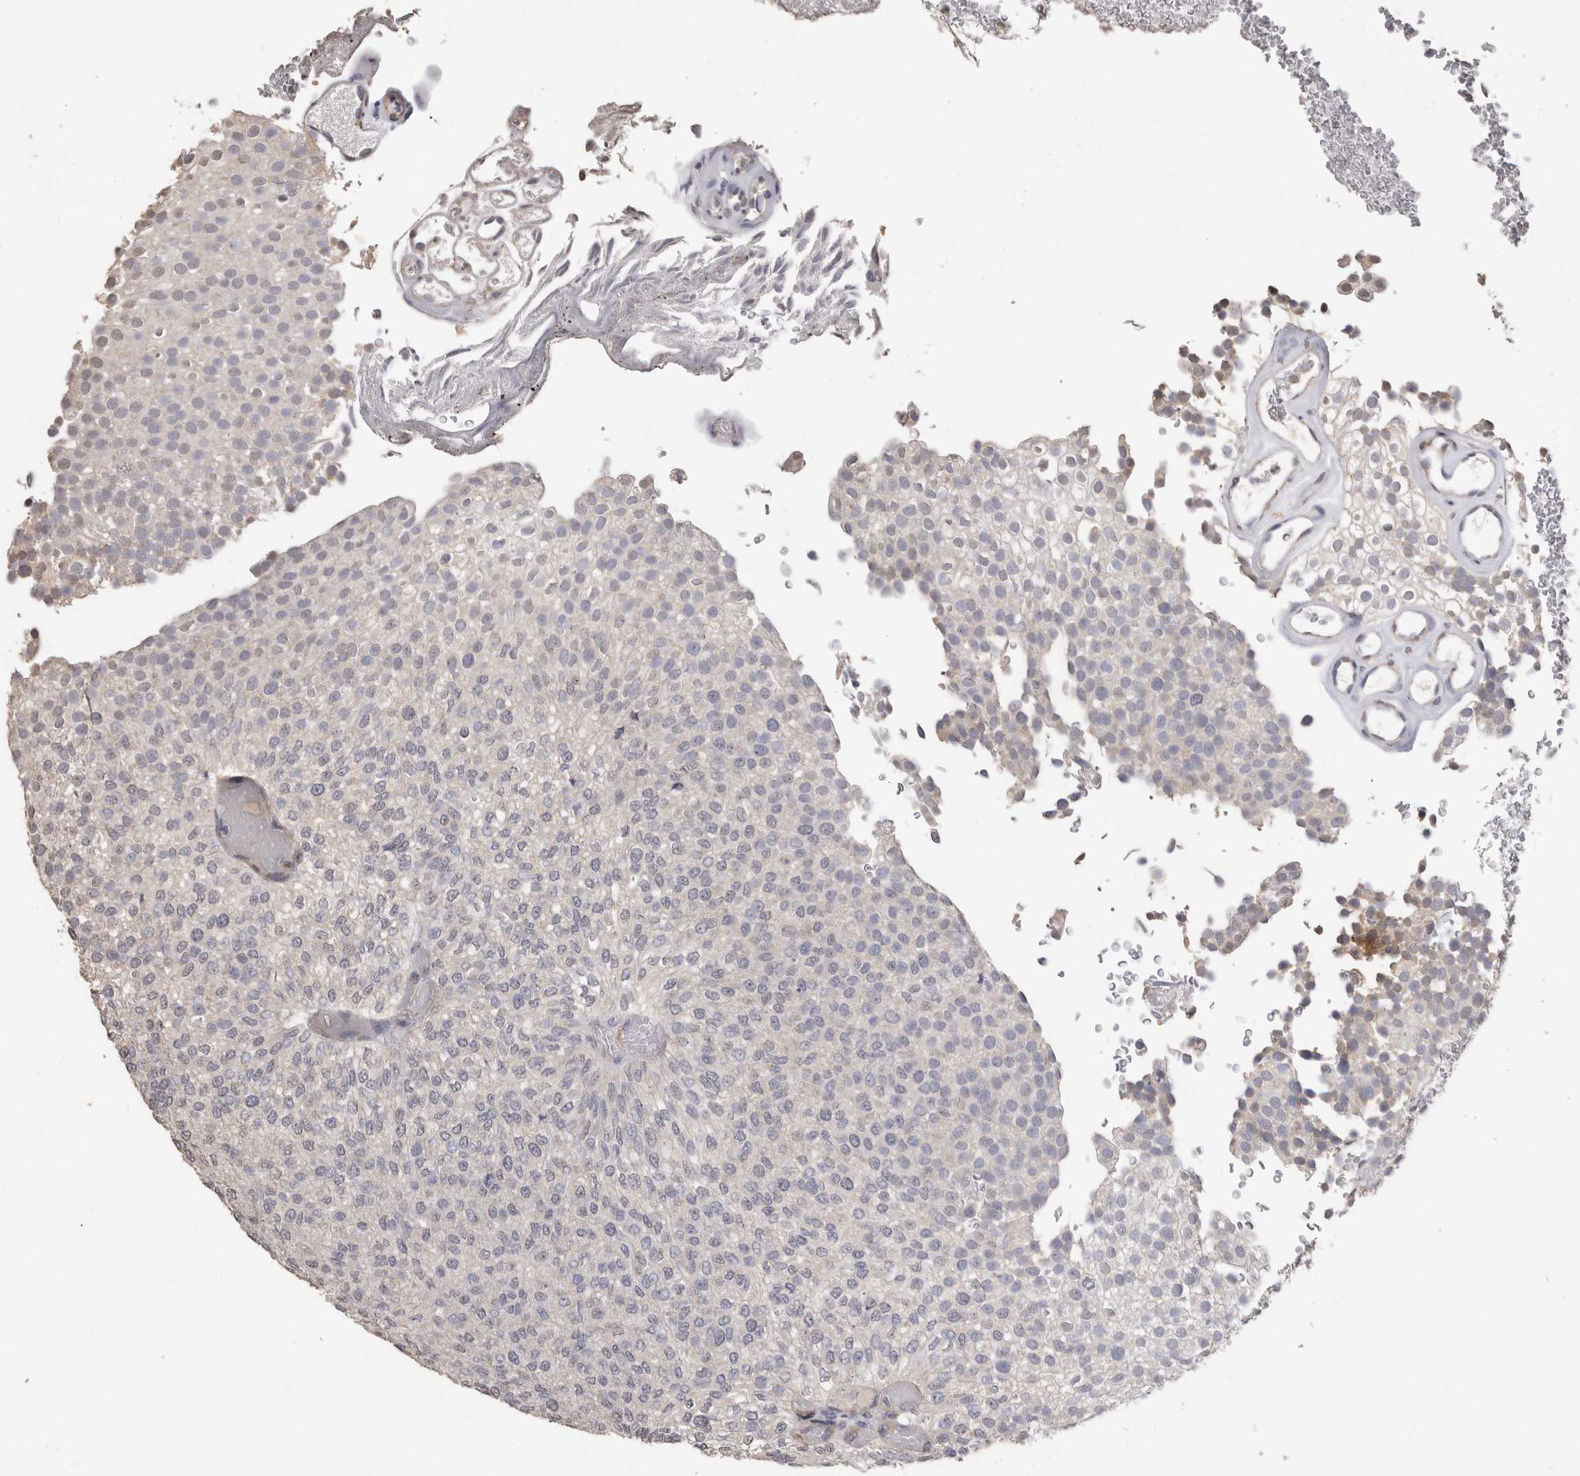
{"staining": {"intensity": "negative", "quantity": "none", "location": "none"}, "tissue": "urothelial cancer", "cell_type": "Tumor cells", "image_type": "cancer", "snomed": [{"axis": "morphology", "description": "Urothelial carcinoma, Low grade"}, {"axis": "topography", "description": "Urinary bladder"}], "caption": "This is an immunohistochemistry histopathology image of human urothelial carcinoma (low-grade). There is no staining in tumor cells.", "gene": "CDH6", "patient": {"sex": "male", "age": 78}}